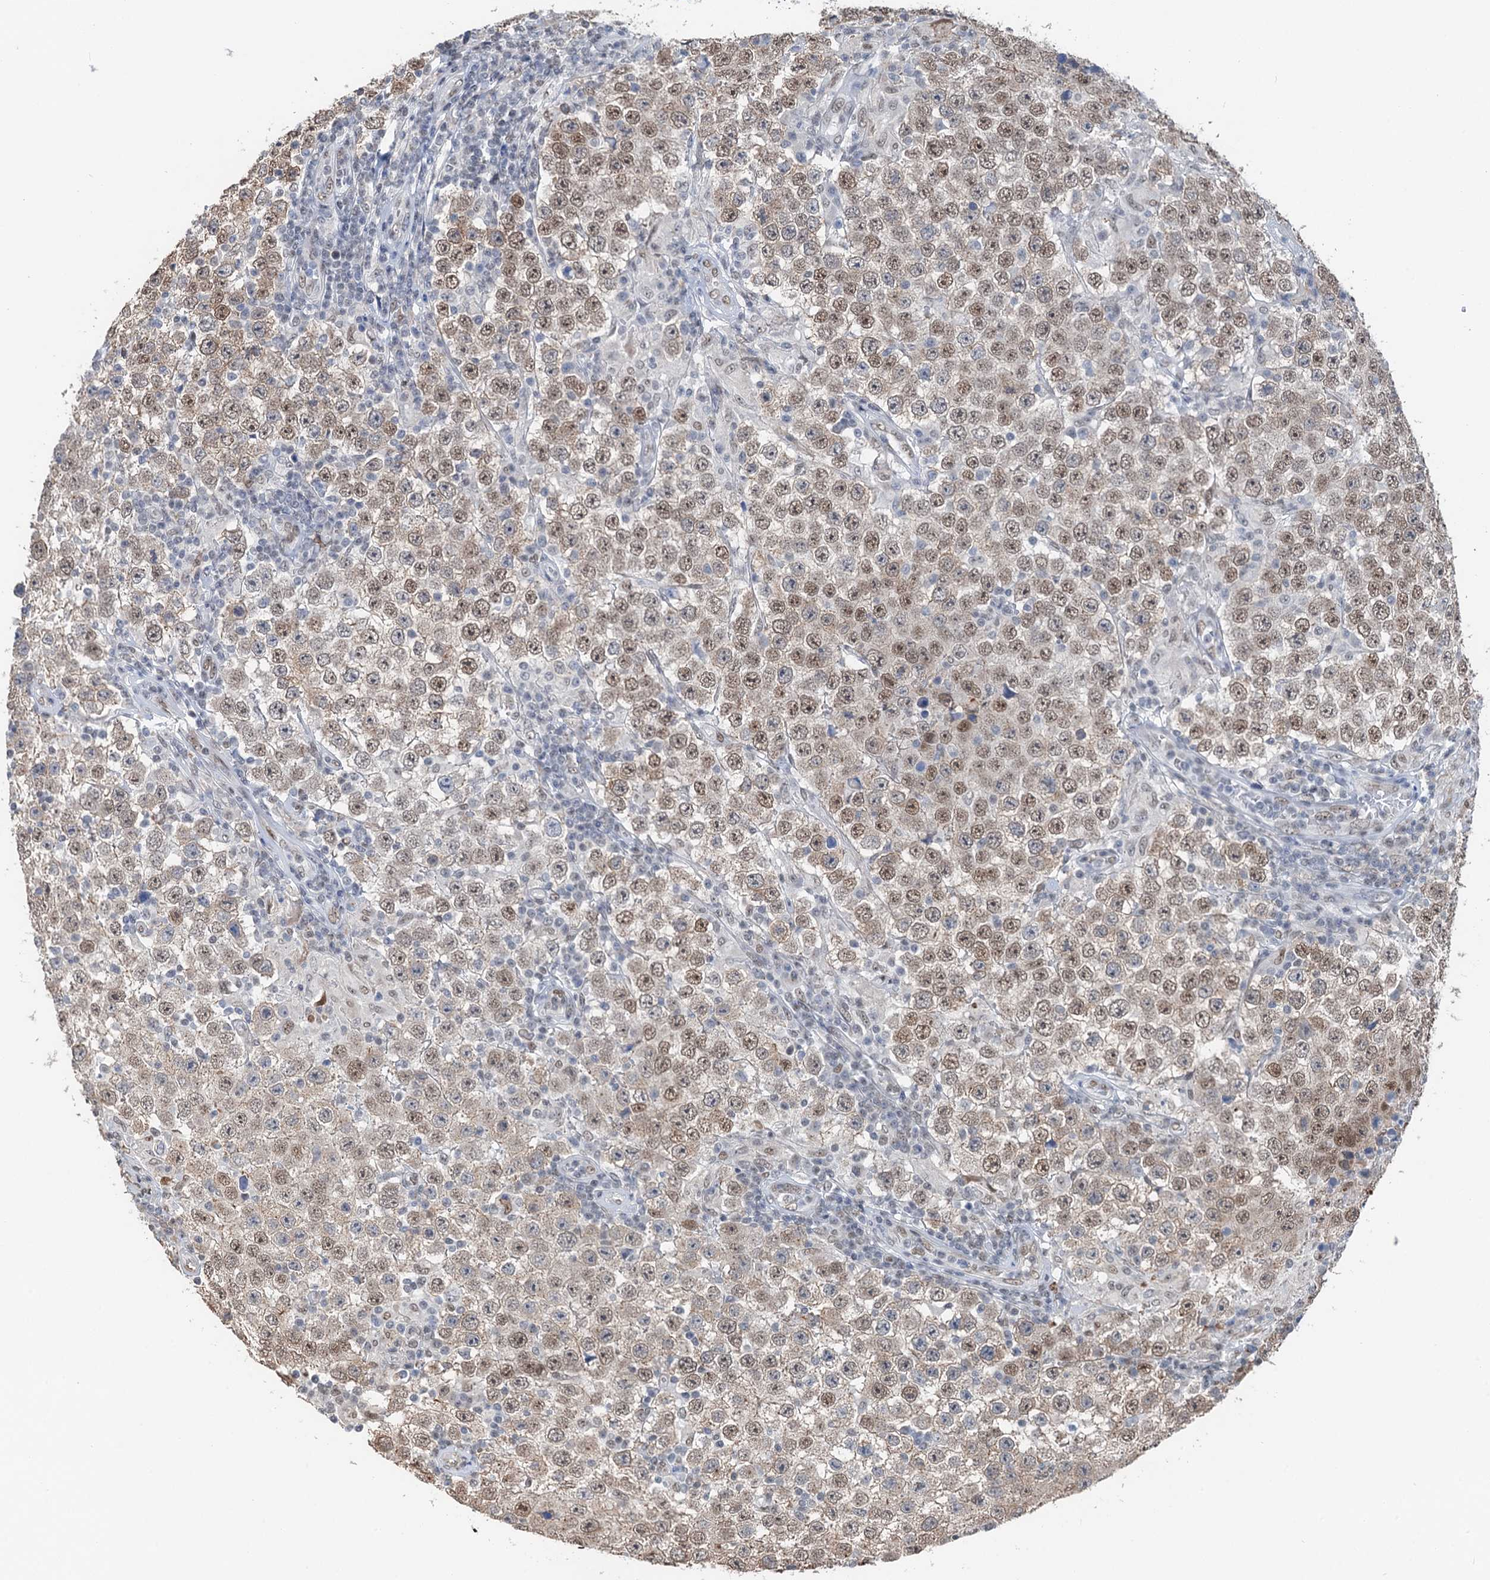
{"staining": {"intensity": "moderate", "quantity": ">75%", "location": "nuclear"}, "tissue": "testis cancer", "cell_type": "Tumor cells", "image_type": "cancer", "snomed": [{"axis": "morphology", "description": "Normal tissue, NOS"}, {"axis": "morphology", "description": "Urothelial carcinoma, High grade"}, {"axis": "morphology", "description": "Seminoma, NOS"}, {"axis": "morphology", "description": "Carcinoma, Embryonal, NOS"}, {"axis": "topography", "description": "Urinary bladder"}, {"axis": "topography", "description": "Testis"}], "caption": "Tumor cells demonstrate medium levels of moderate nuclear expression in approximately >75% of cells in human testis high-grade urothelial carcinoma.", "gene": "CFDP1", "patient": {"sex": "male", "age": 41}}